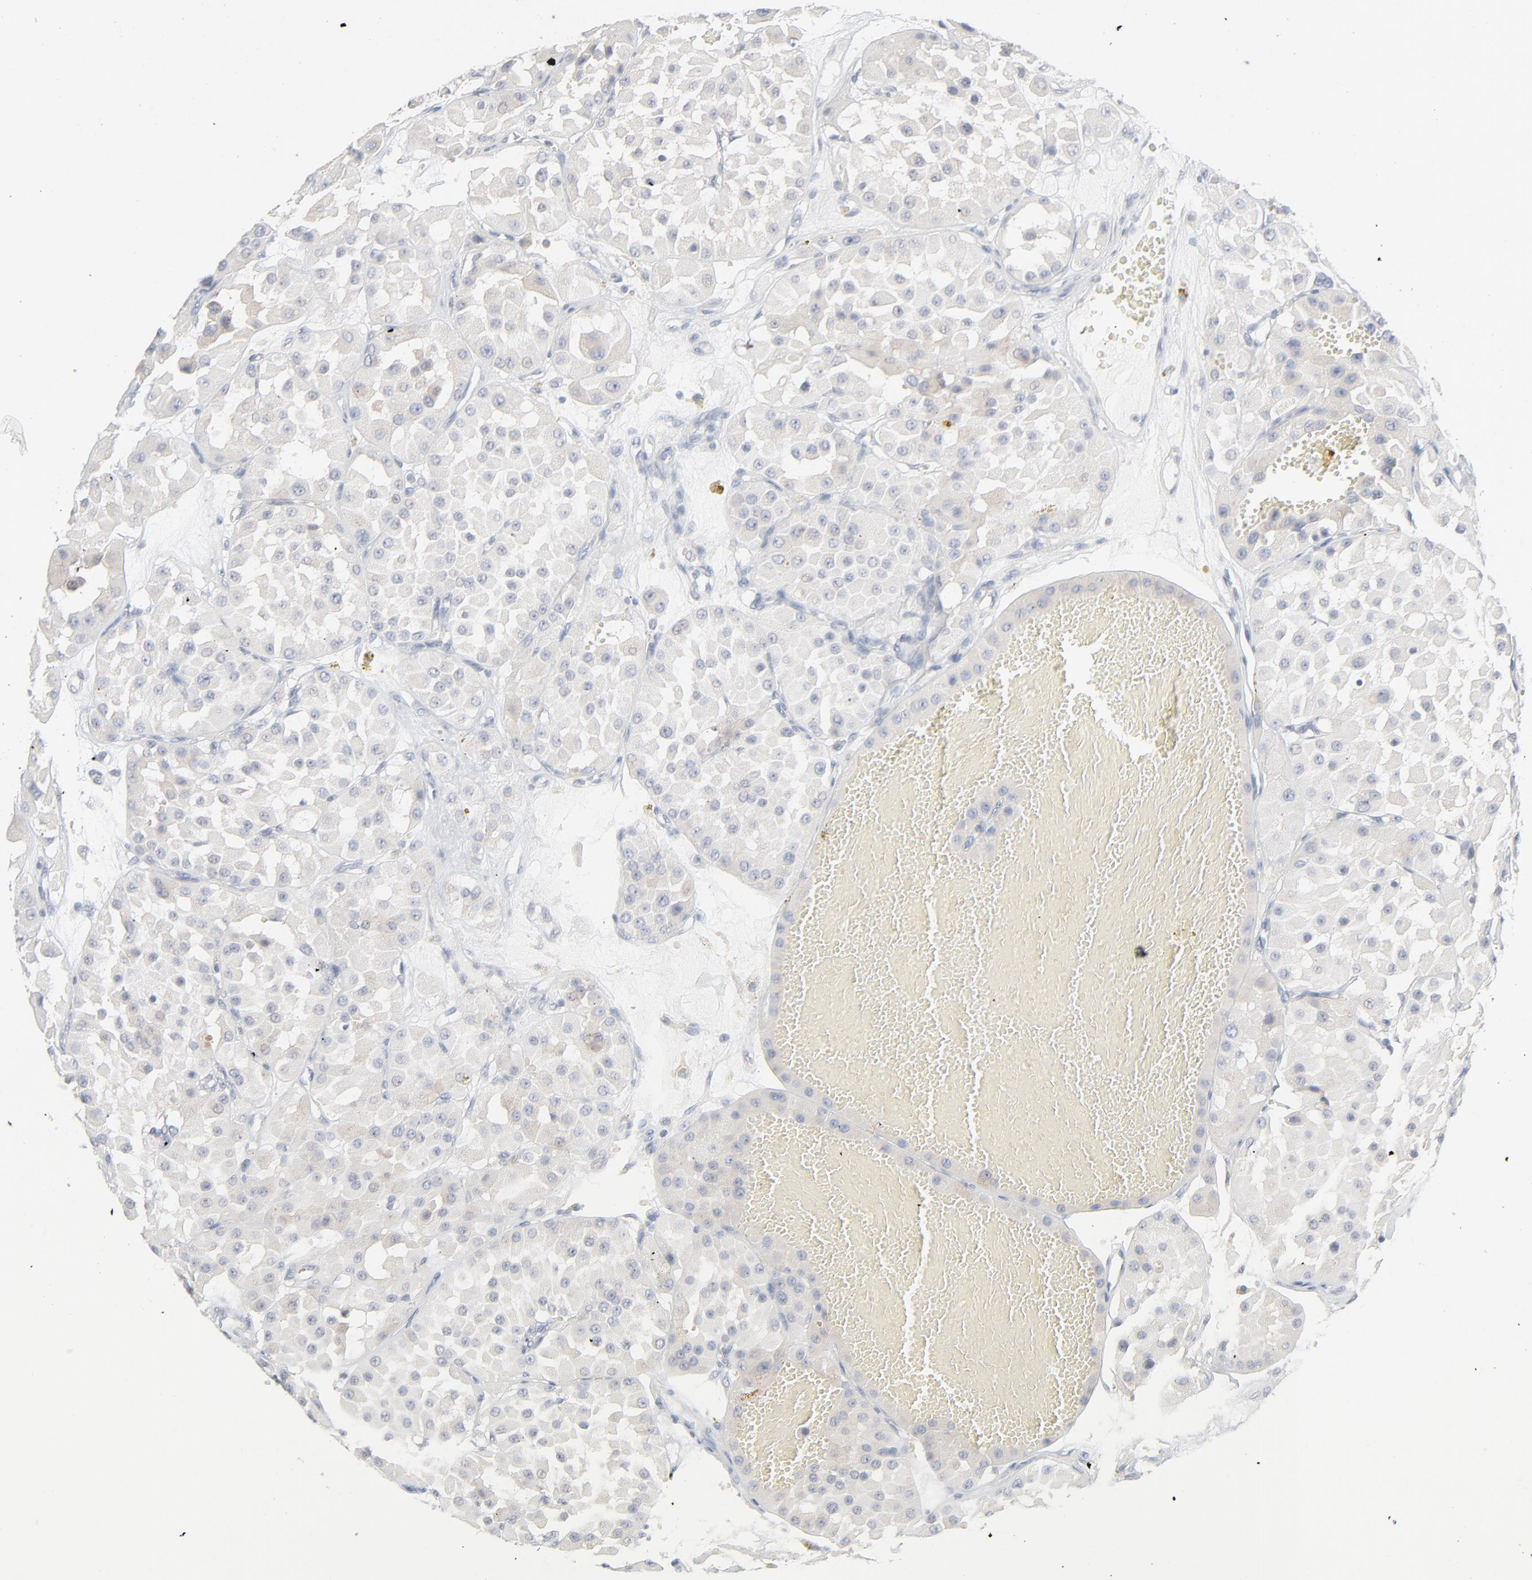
{"staining": {"intensity": "negative", "quantity": "none", "location": "none"}, "tissue": "renal cancer", "cell_type": "Tumor cells", "image_type": "cancer", "snomed": [{"axis": "morphology", "description": "Adenocarcinoma, uncertain malignant potential"}, {"axis": "topography", "description": "Kidney"}], "caption": "DAB (3,3'-diaminobenzidine) immunohistochemical staining of renal cancer (adenocarcinoma,  uncertain malignant potential) exhibits no significant staining in tumor cells.", "gene": "KDSR", "patient": {"sex": "male", "age": 63}}